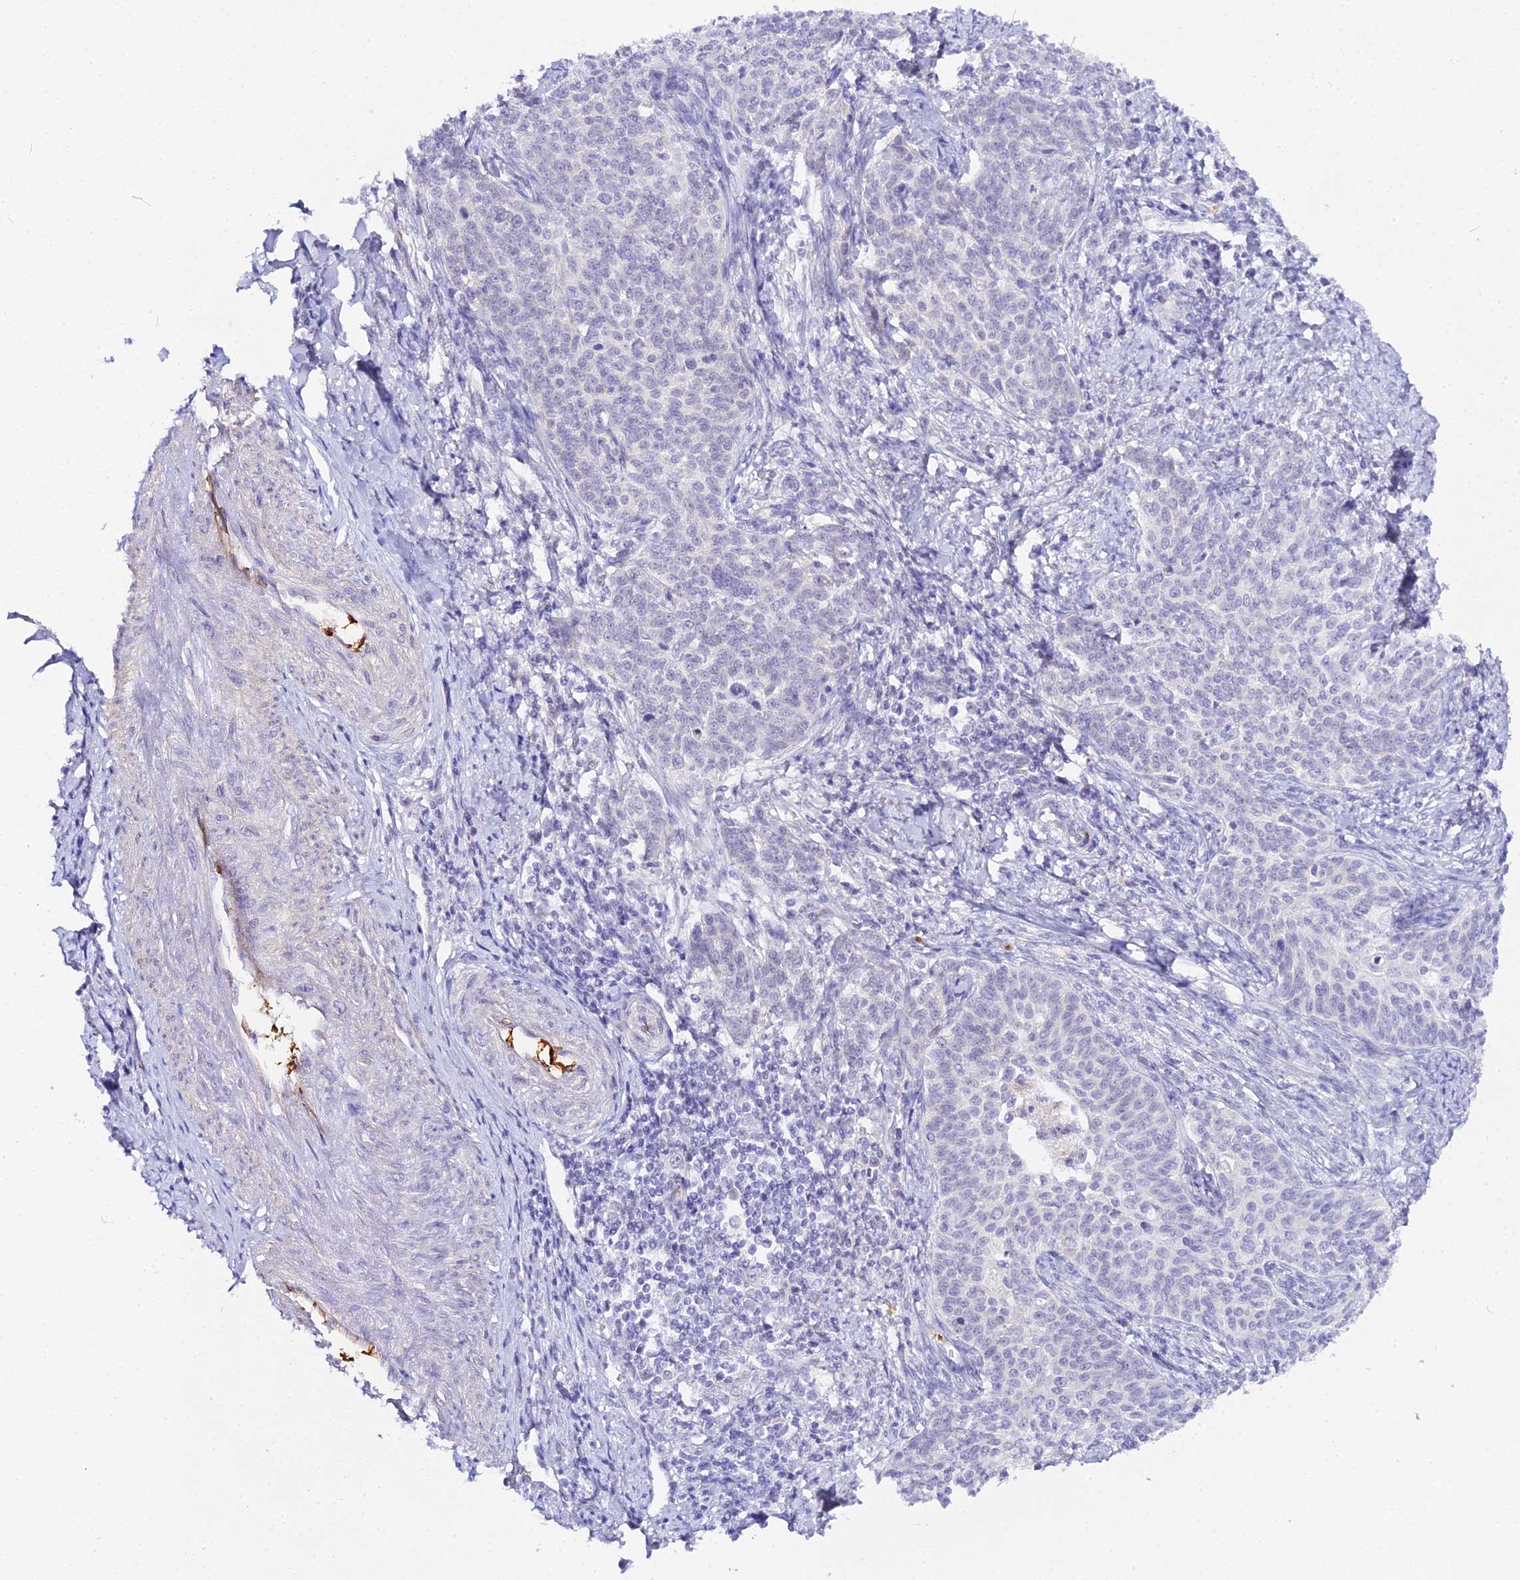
{"staining": {"intensity": "negative", "quantity": "none", "location": "none"}, "tissue": "cervical cancer", "cell_type": "Tumor cells", "image_type": "cancer", "snomed": [{"axis": "morphology", "description": "Squamous cell carcinoma, NOS"}, {"axis": "topography", "description": "Cervix"}], "caption": "Tumor cells show no significant protein expression in squamous cell carcinoma (cervical).", "gene": "CFAP45", "patient": {"sex": "female", "age": 39}}